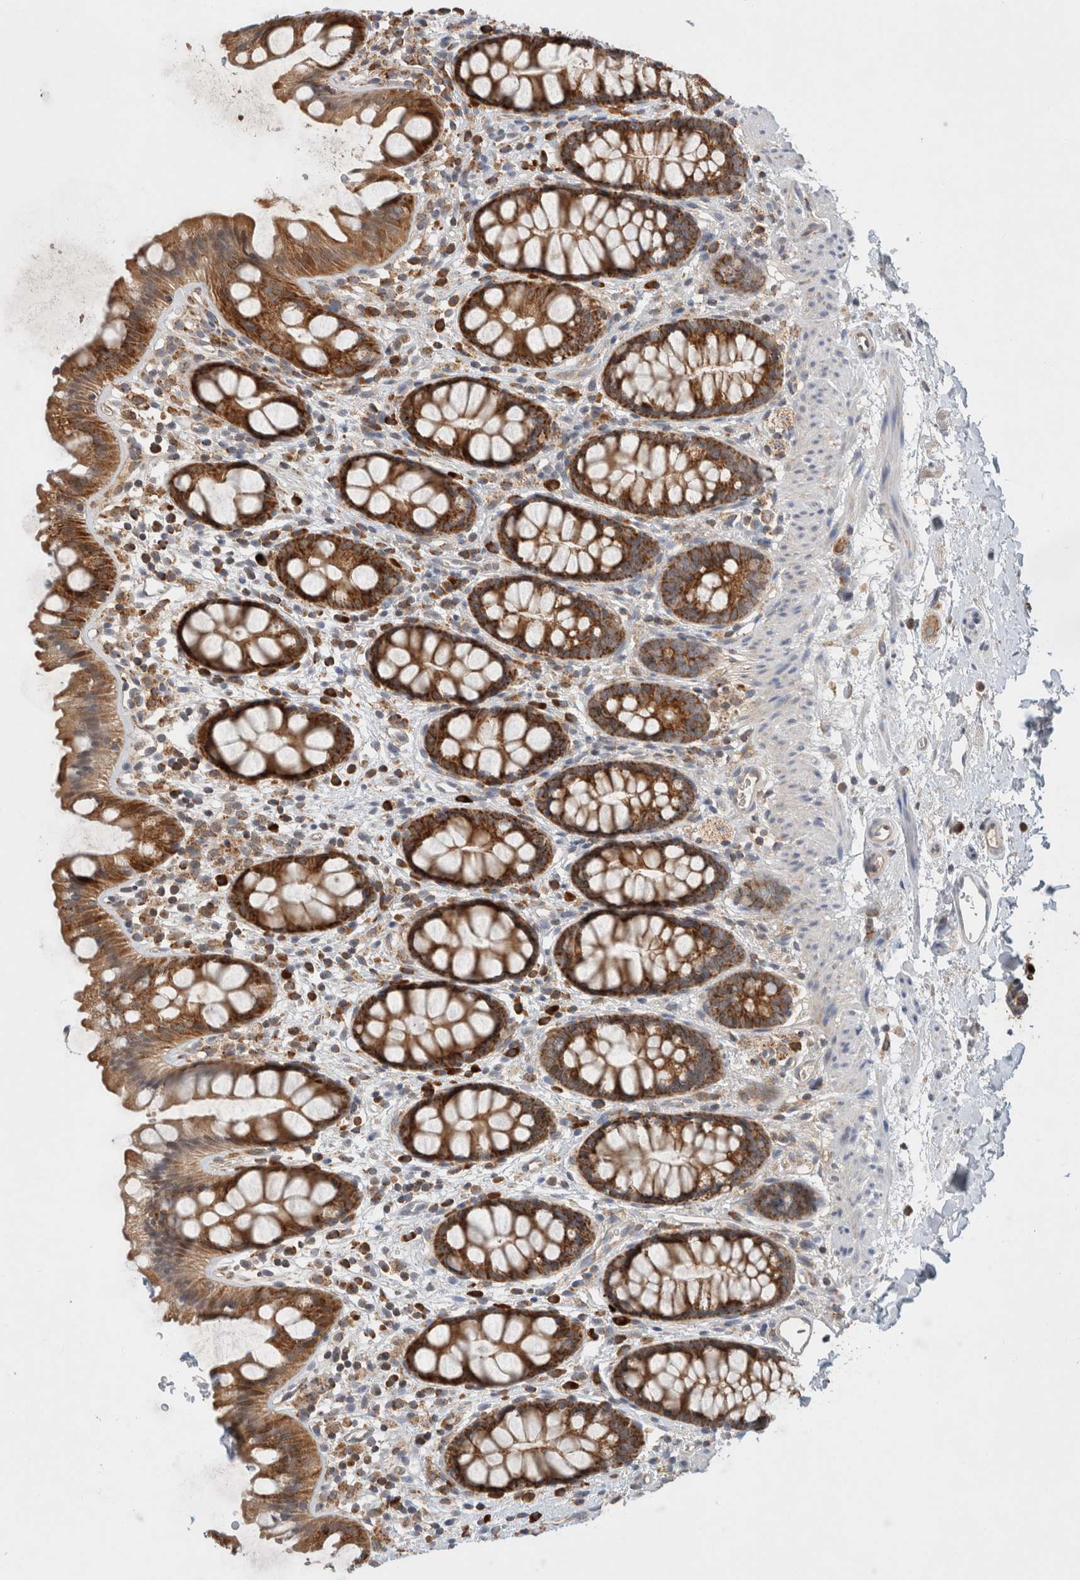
{"staining": {"intensity": "strong", "quantity": ">75%", "location": "cytoplasmic/membranous"}, "tissue": "rectum", "cell_type": "Glandular cells", "image_type": "normal", "snomed": [{"axis": "morphology", "description": "Normal tissue, NOS"}, {"axis": "topography", "description": "Rectum"}], "caption": "Approximately >75% of glandular cells in normal human rectum display strong cytoplasmic/membranous protein expression as visualized by brown immunohistochemical staining.", "gene": "AMPD1", "patient": {"sex": "female", "age": 65}}